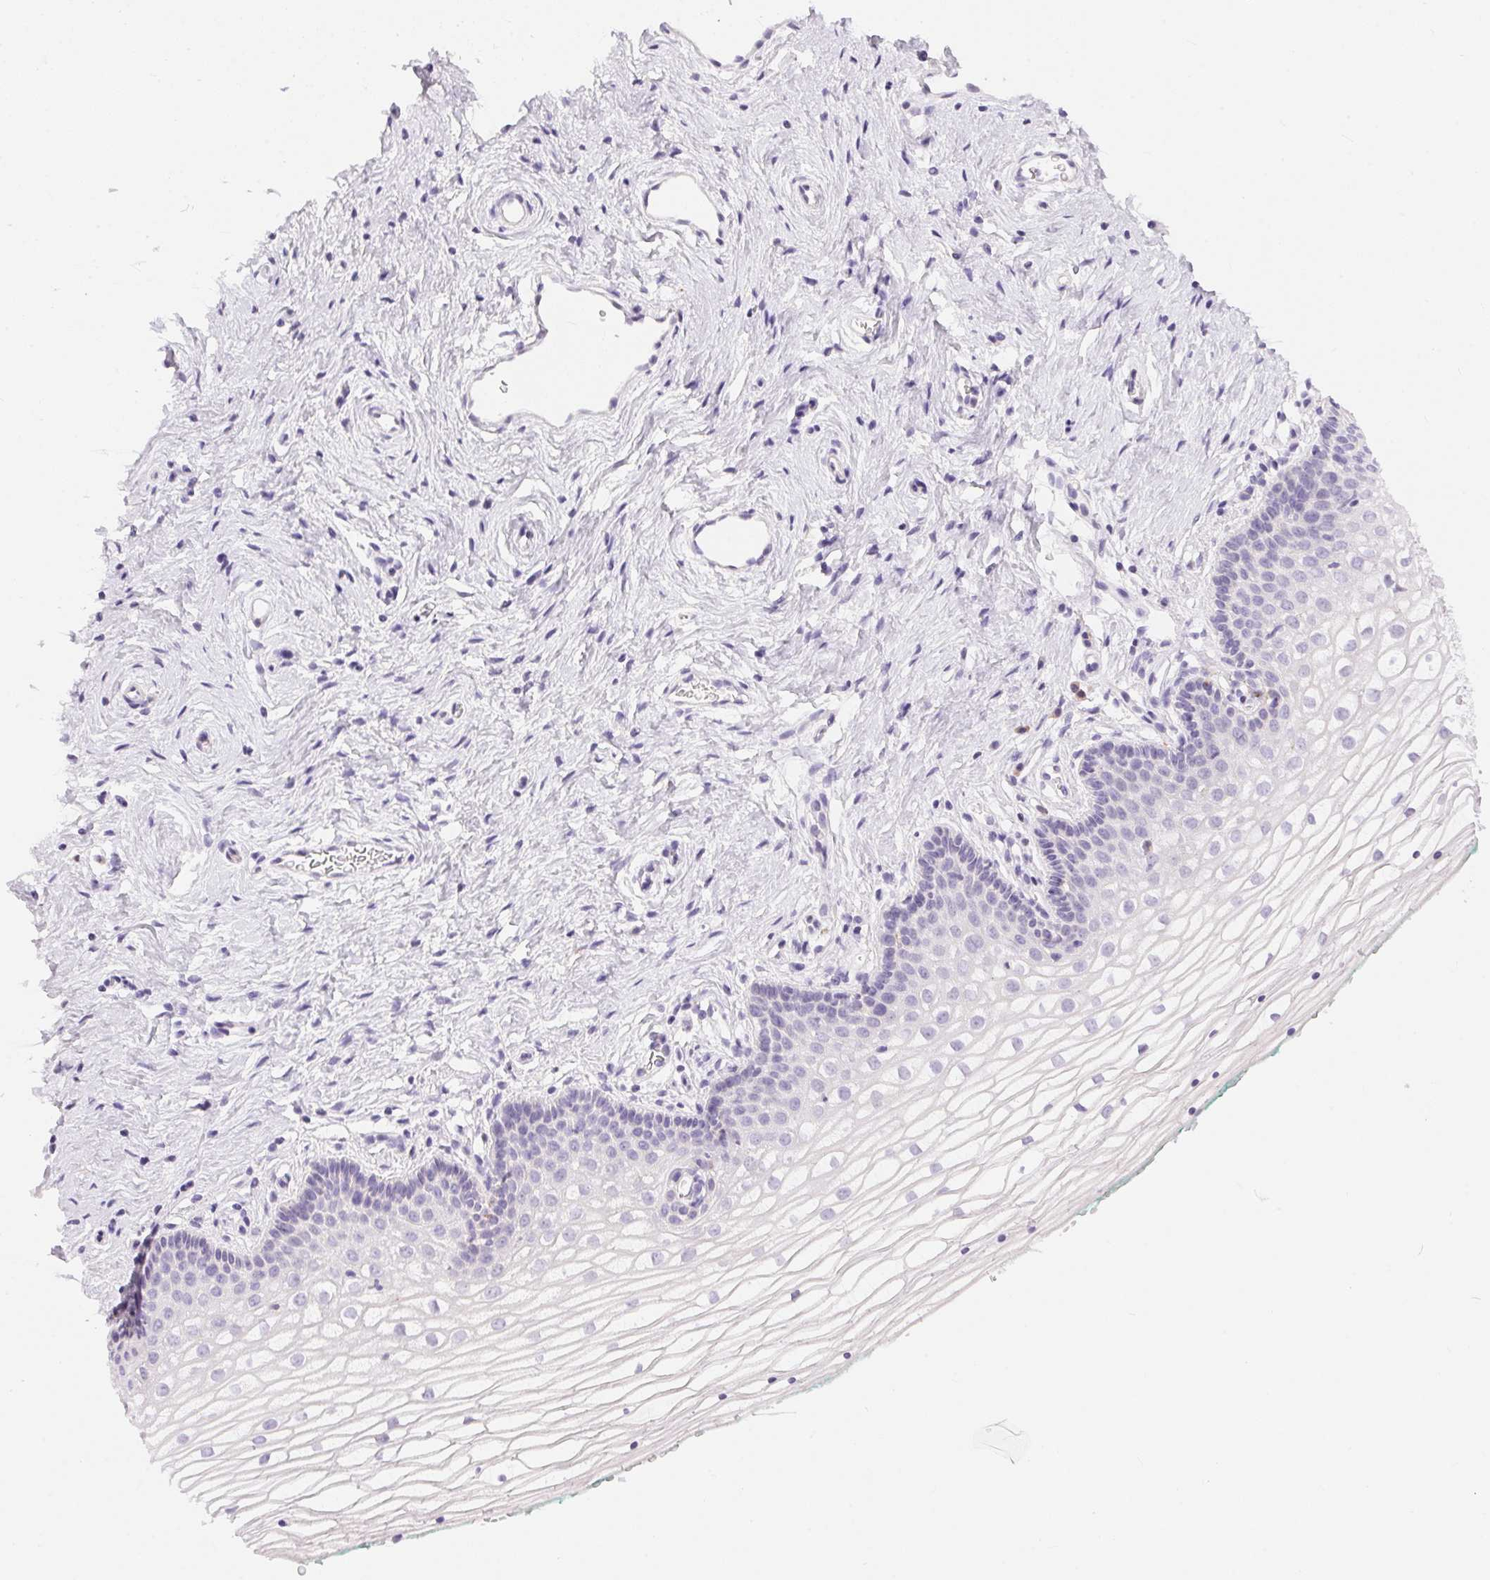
{"staining": {"intensity": "negative", "quantity": "none", "location": "none"}, "tissue": "vagina", "cell_type": "Squamous epithelial cells", "image_type": "normal", "snomed": [{"axis": "morphology", "description": "Normal tissue, NOS"}, {"axis": "topography", "description": "Vagina"}], "caption": "Squamous epithelial cells are negative for protein expression in unremarkable human vagina. (DAB (3,3'-diaminobenzidine) immunohistochemistry (IHC) with hematoxylin counter stain).", "gene": "PNLIPRP3", "patient": {"sex": "female", "age": 36}}